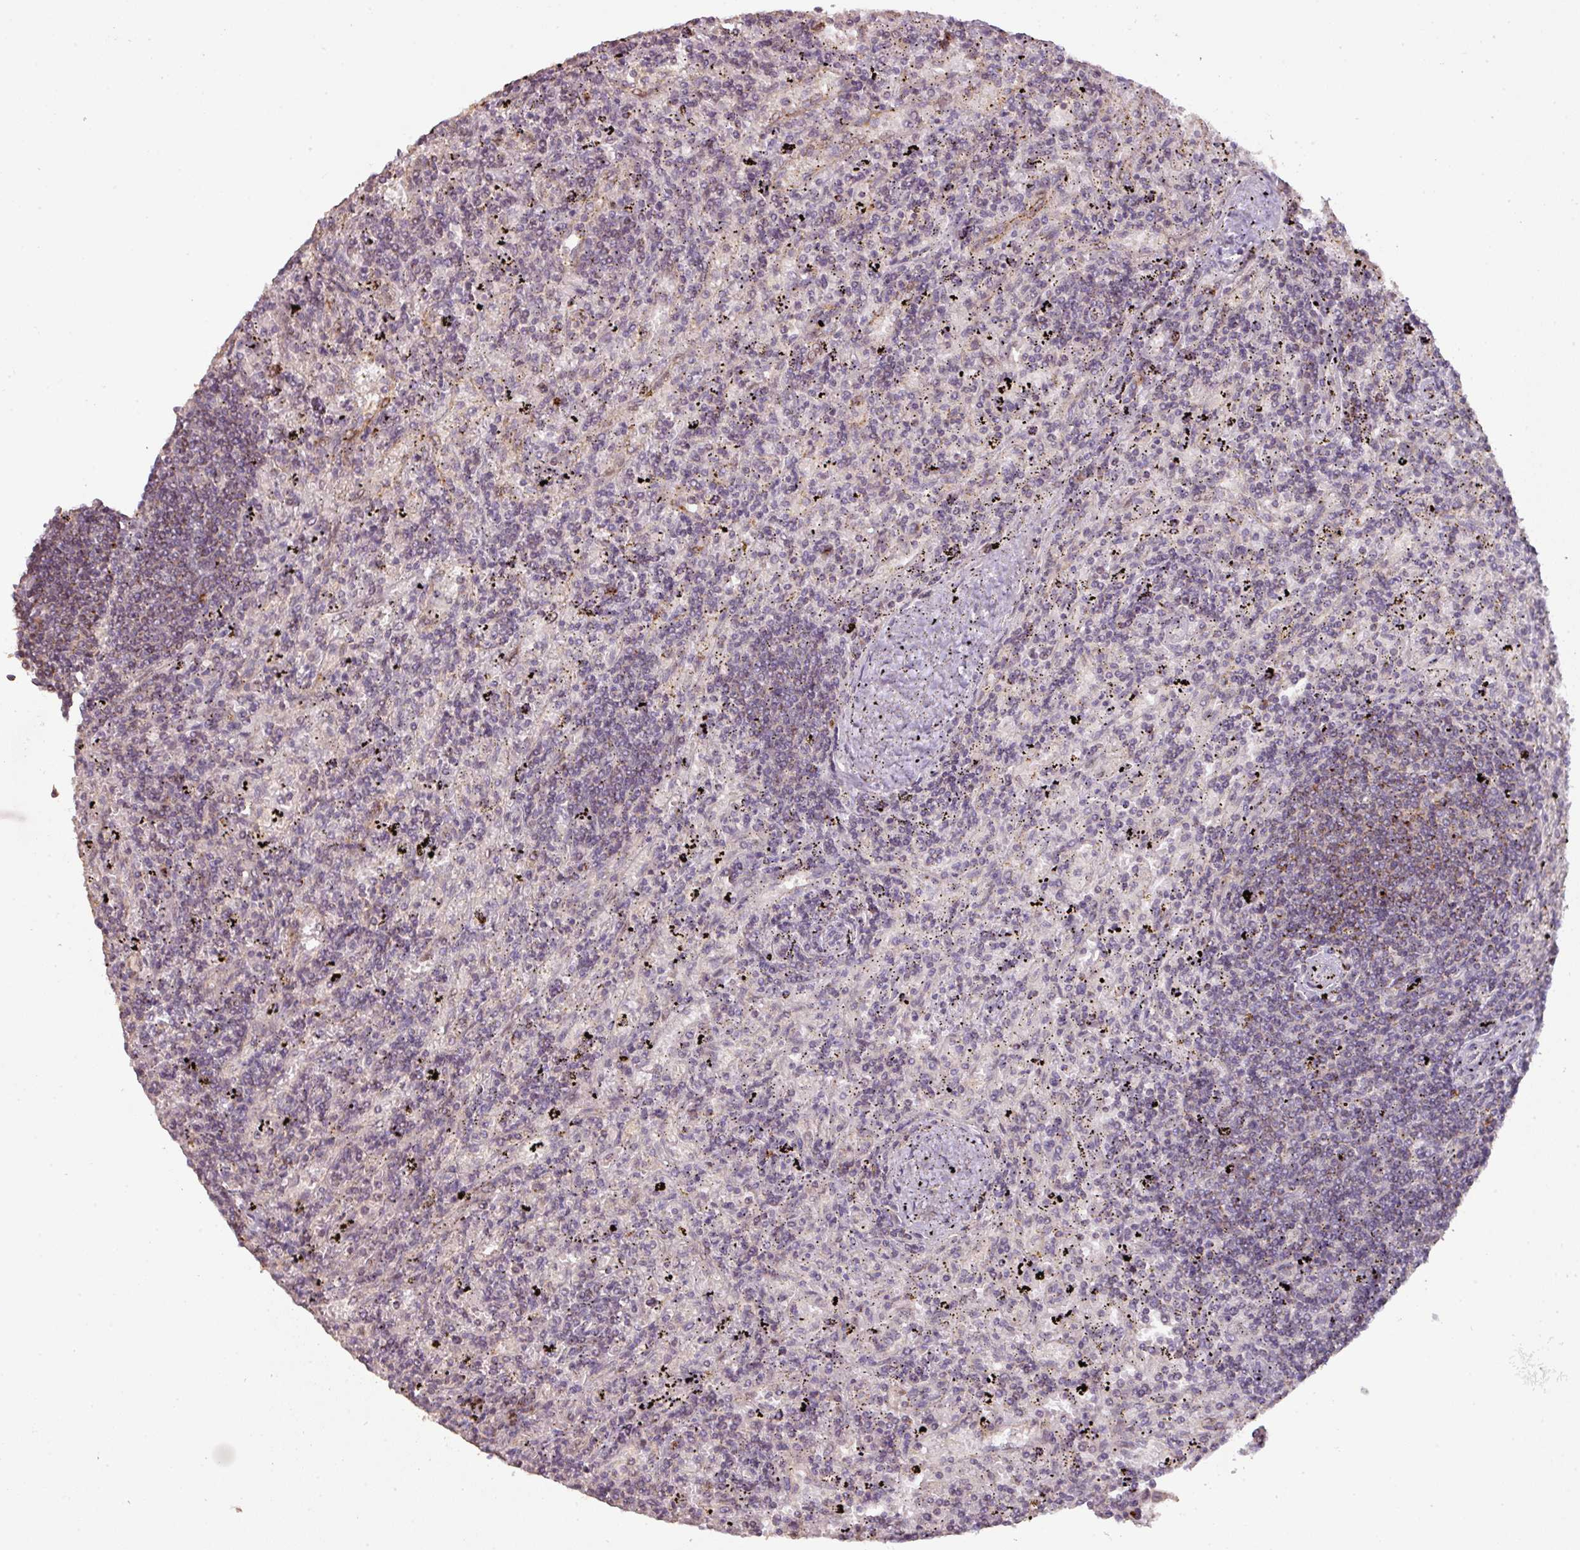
{"staining": {"intensity": "weak", "quantity": "<25%", "location": "cytoplasmic/membranous"}, "tissue": "lymphoma", "cell_type": "Tumor cells", "image_type": "cancer", "snomed": [{"axis": "morphology", "description": "Malignant lymphoma, non-Hodgkin's type, Low grade"}, {"axis": "topography", "description": "Spleen"}], "caption": "An immunohistochemistry (IHC) micrograph of malignant lymphoma, non-Hodgkin's type (low-grade) is shown. There is no staining in tumor cells of malignant lymphoma, non-Hodgkin's type (low-grade).", "gene": "CXCR5", "patient": {"sex": "male", "age": 76}}